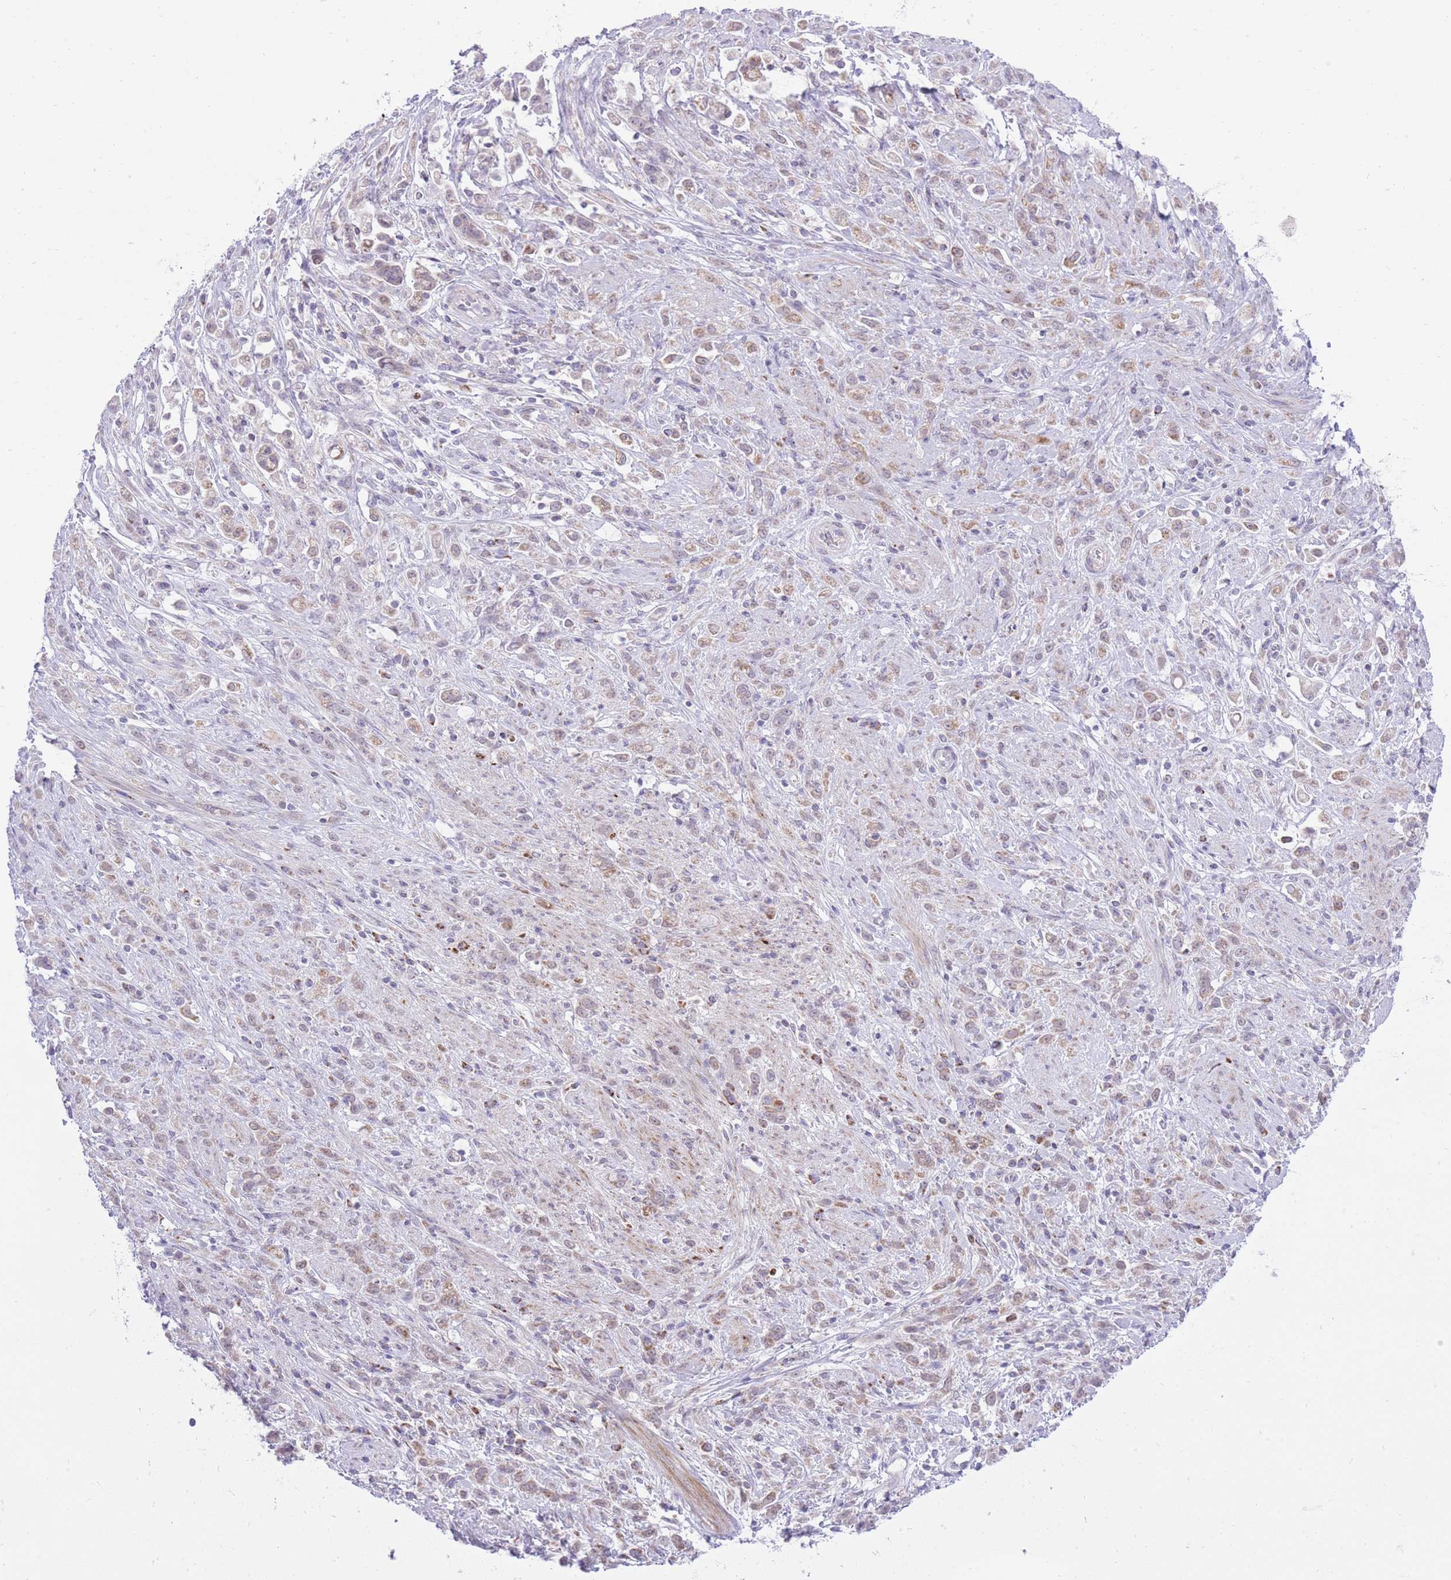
{"staining": {"intensity": "weak", "quantity": "25%-75%", "location": "cytoplasmic/membranous"}, "tissue": "stomach cancer", "cell_type": "Tumor cells", "image_type": "cancer", "snomed": [{"axis": "morphology", "description": "Adenocarcinoma, NOS"}, {"axis": "topography", "description": "Stomach"}], "caption": "A micrograph of human adenocarcinoma (stomach) stained for a protein demonstrates weak cytoplasmic/membranous brown staining in tumor cells.", "gene": "DENND2D", "patient": {"sex": "female", "age": 60}}